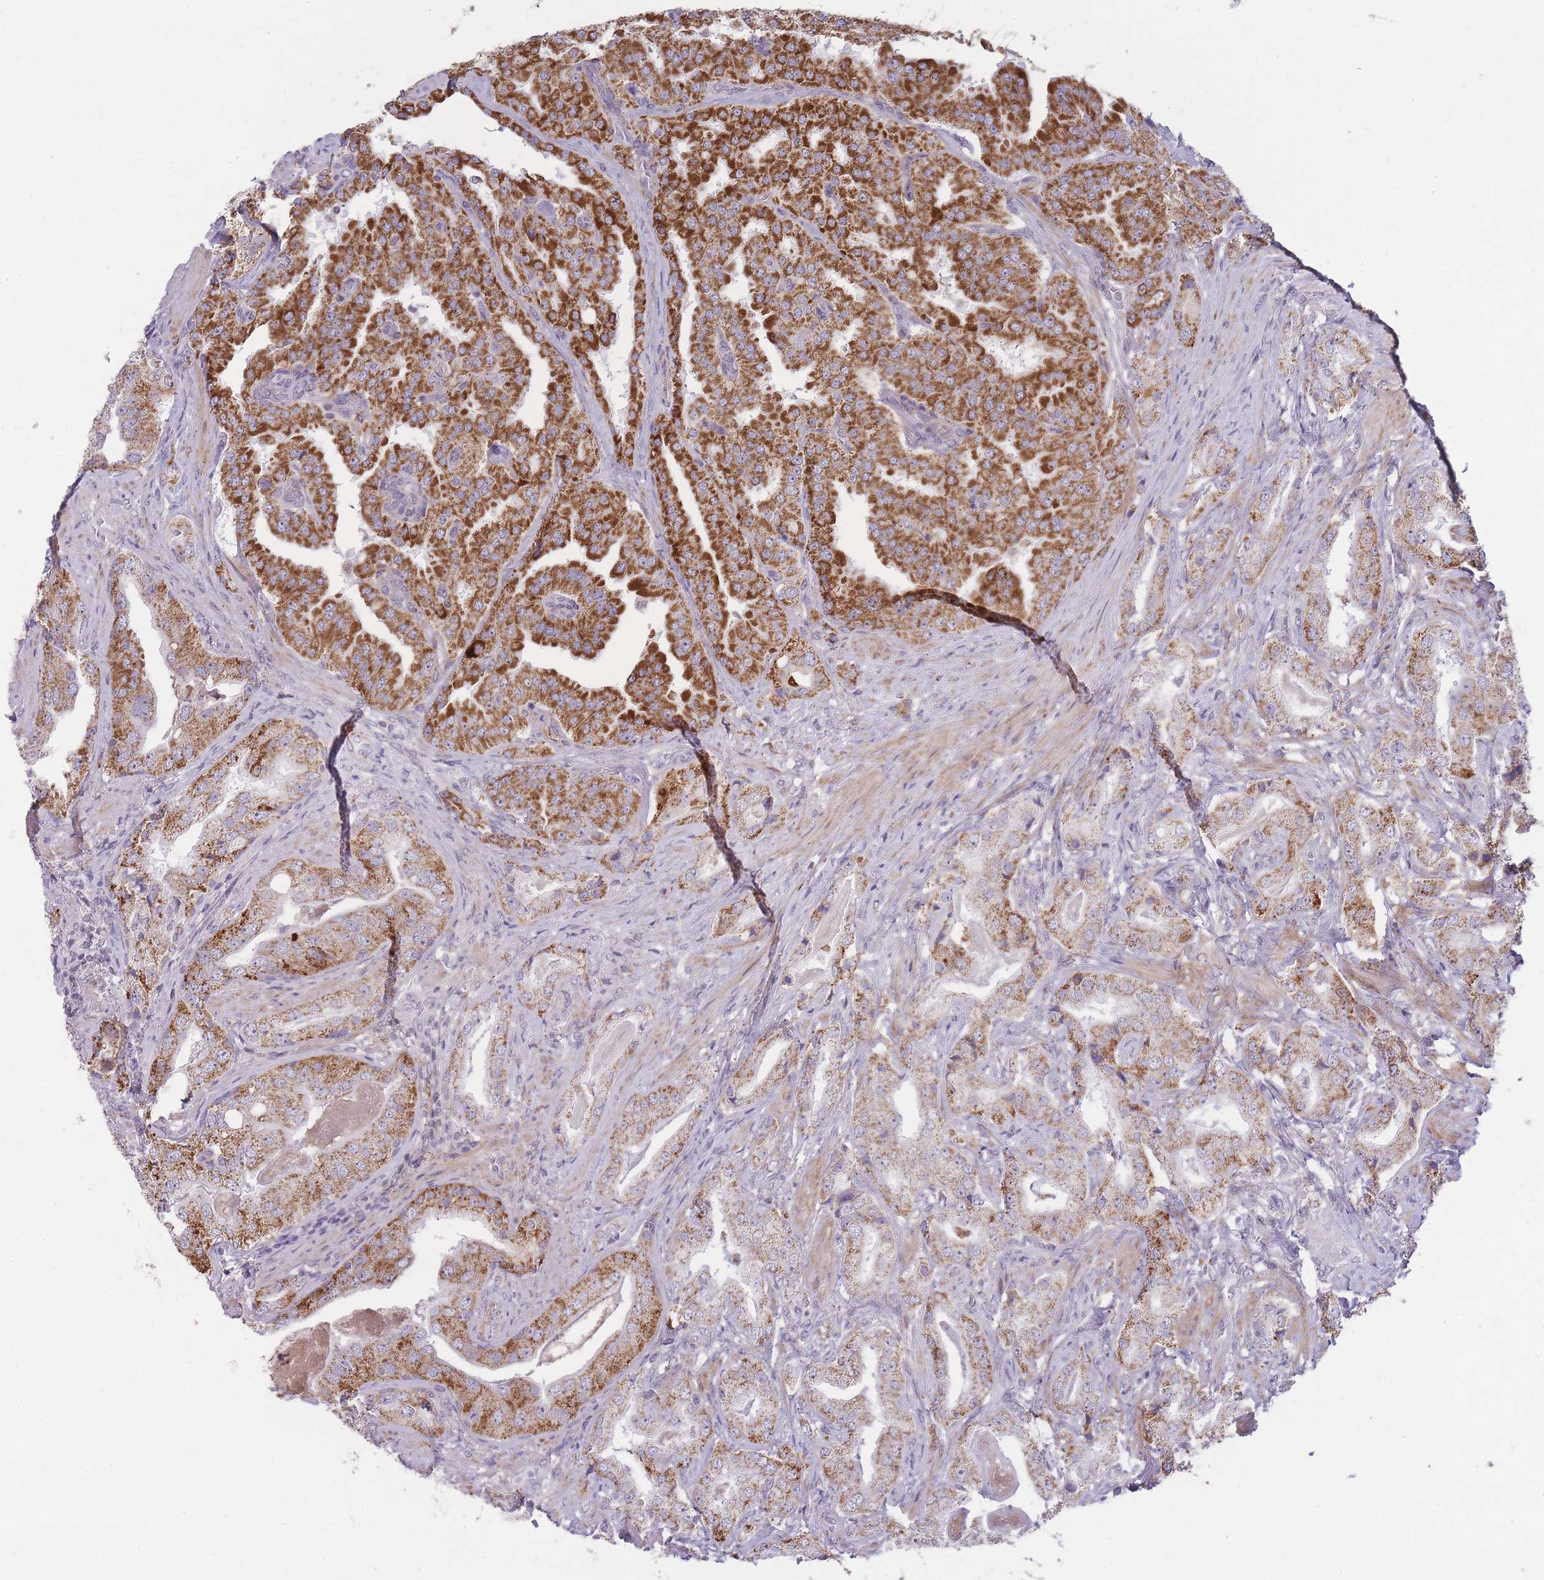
{"staining": {"intensity": "strong", "quantity": "25%-75%", "location": "cytoplasmic/membranous"}, "tissue": "prostate cancer", "cell_type": "Tumor cells", "image_type": "cancer", "snomed": [{"axis": "morphology", "description": "Adenocarcinoma, High grade"}, {"axis": "topography", "description": "Prostate"}], "caption": "Immunohistochemical staining of prostate cancer (high-grade adenocarcinoma) reveals high levels of strong cytoplasmic/membranous staining in approximately 25%-75% of tumor cells.", "gene": "ZBTB24", "patient": {"sex": "male", "age": 63}}